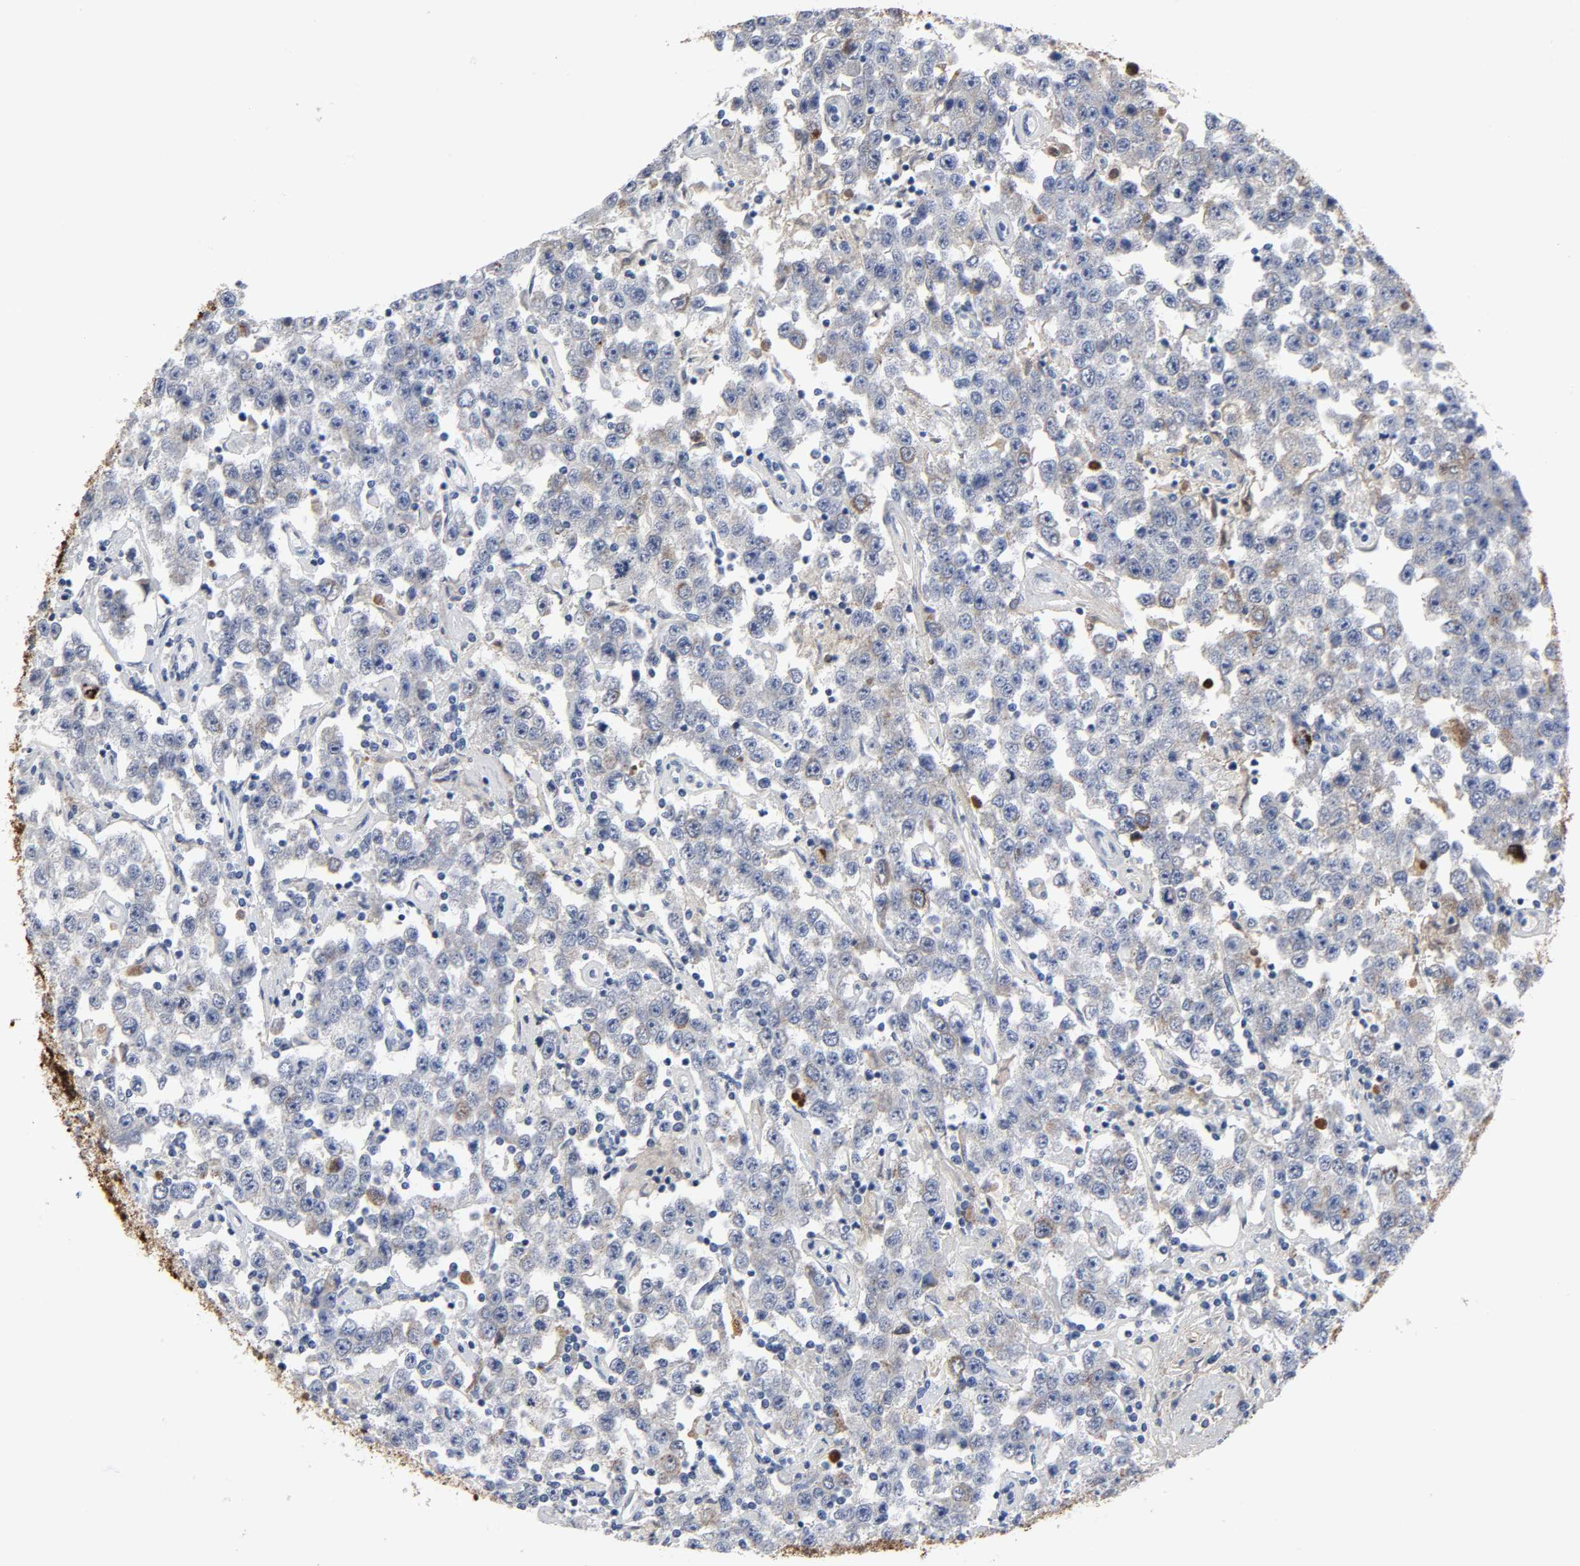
{"staining": {"intensity": "negative", "quantity": "none", "location": "none"}, "tissue": "testis cancer", "cell_type": "Tumor cells", "image_type": "cancer", "snomed": [{"axis": "morphology", "description": "Seminoma, NOS"}, {"axis": "topography", "description": "Testis"}], "caption": "Histopathology image shows no protein expression in tumor cells of testis cancer tissue. (Immunohistochemistry (ihc), brightfield microscopy, high magnification).", "gene": "FBLN1", "patient": {"sex": "male", "age": 52}}